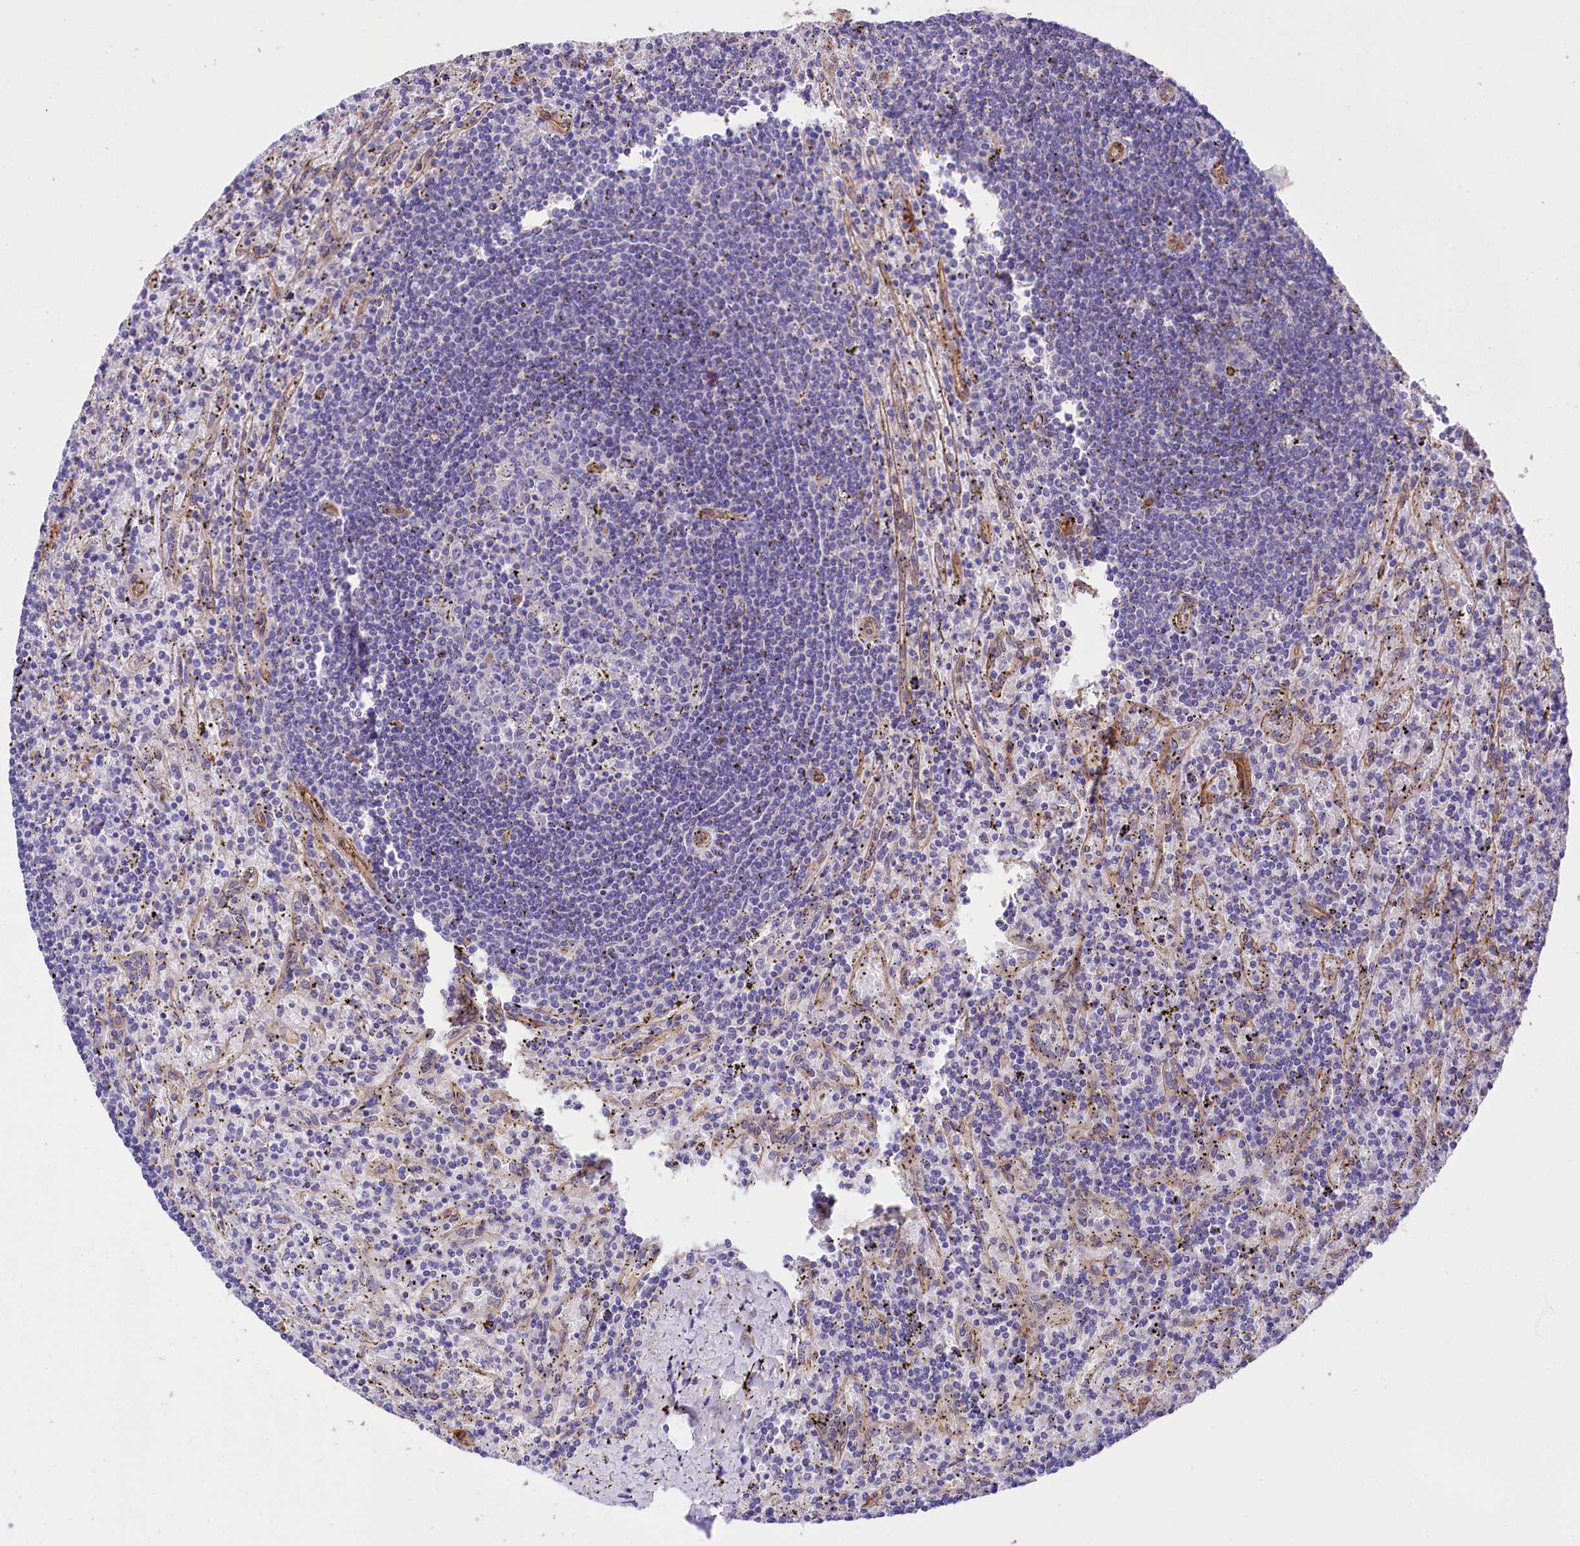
{"staining": {"intensity": "negative", "quantity": "none", "location": "none"}, "tissue": "lymphoma", "cell_type": "Tumor cells", "image_type": "cancer", "snomed": [{"axis": "morphology", "description": "Malignant lymphoma, non-Hodgkin's type, Low grade"}, {"axis": "topography", "description": "Spleen"}], "caption": "Immunohistochemistry (IHC) of human low-grade malignant lymphoma, non-Hodgkin's type demonstrates no staining in tumor cells.", "gene": "TNKS1BP1", "patient": {"sex": "male", "age": 76}}